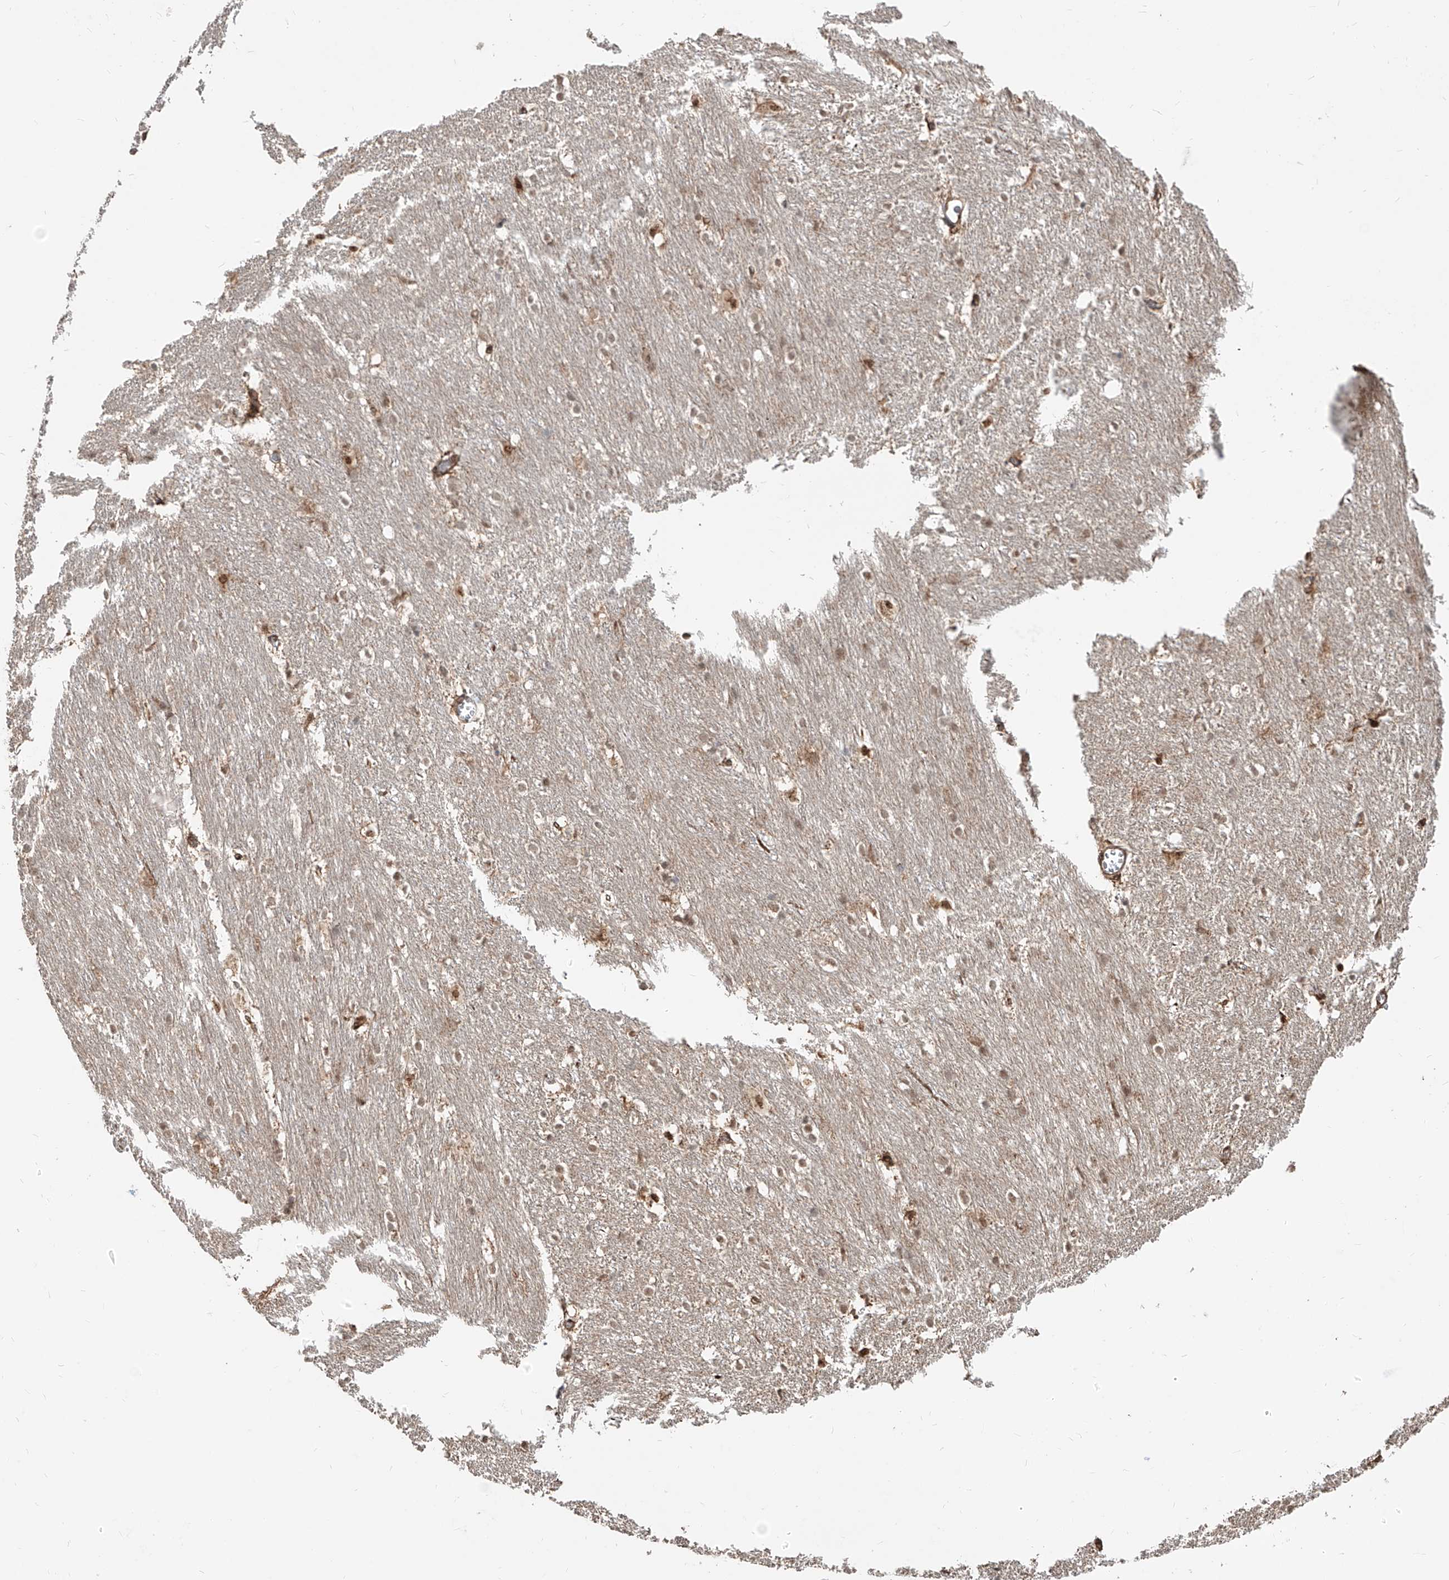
{"staining": {"intensity": "moderate", "quantity": "25%-75%", "location": "cytoplasmic/membranous,nuclear"}, "tissue": "caudate", "cell_type": "Glial cells", "image_type": "normal", "snomed": [{"axis": "morphology", "description": "Normal tissue, NOS"}, {"axis": "topography", "description": "Lateral ventricle wall"}], "caption": "The micrograph demonstrates a brown stain indicating the presence of a protein in the cytoplasmic/membranous,nuclear of glial cells in caudate. (DAB IHC with brightfield microscopy, high magnification).", "gene": "ZNF710", "patient": {"sex": "female", "age": 19}}